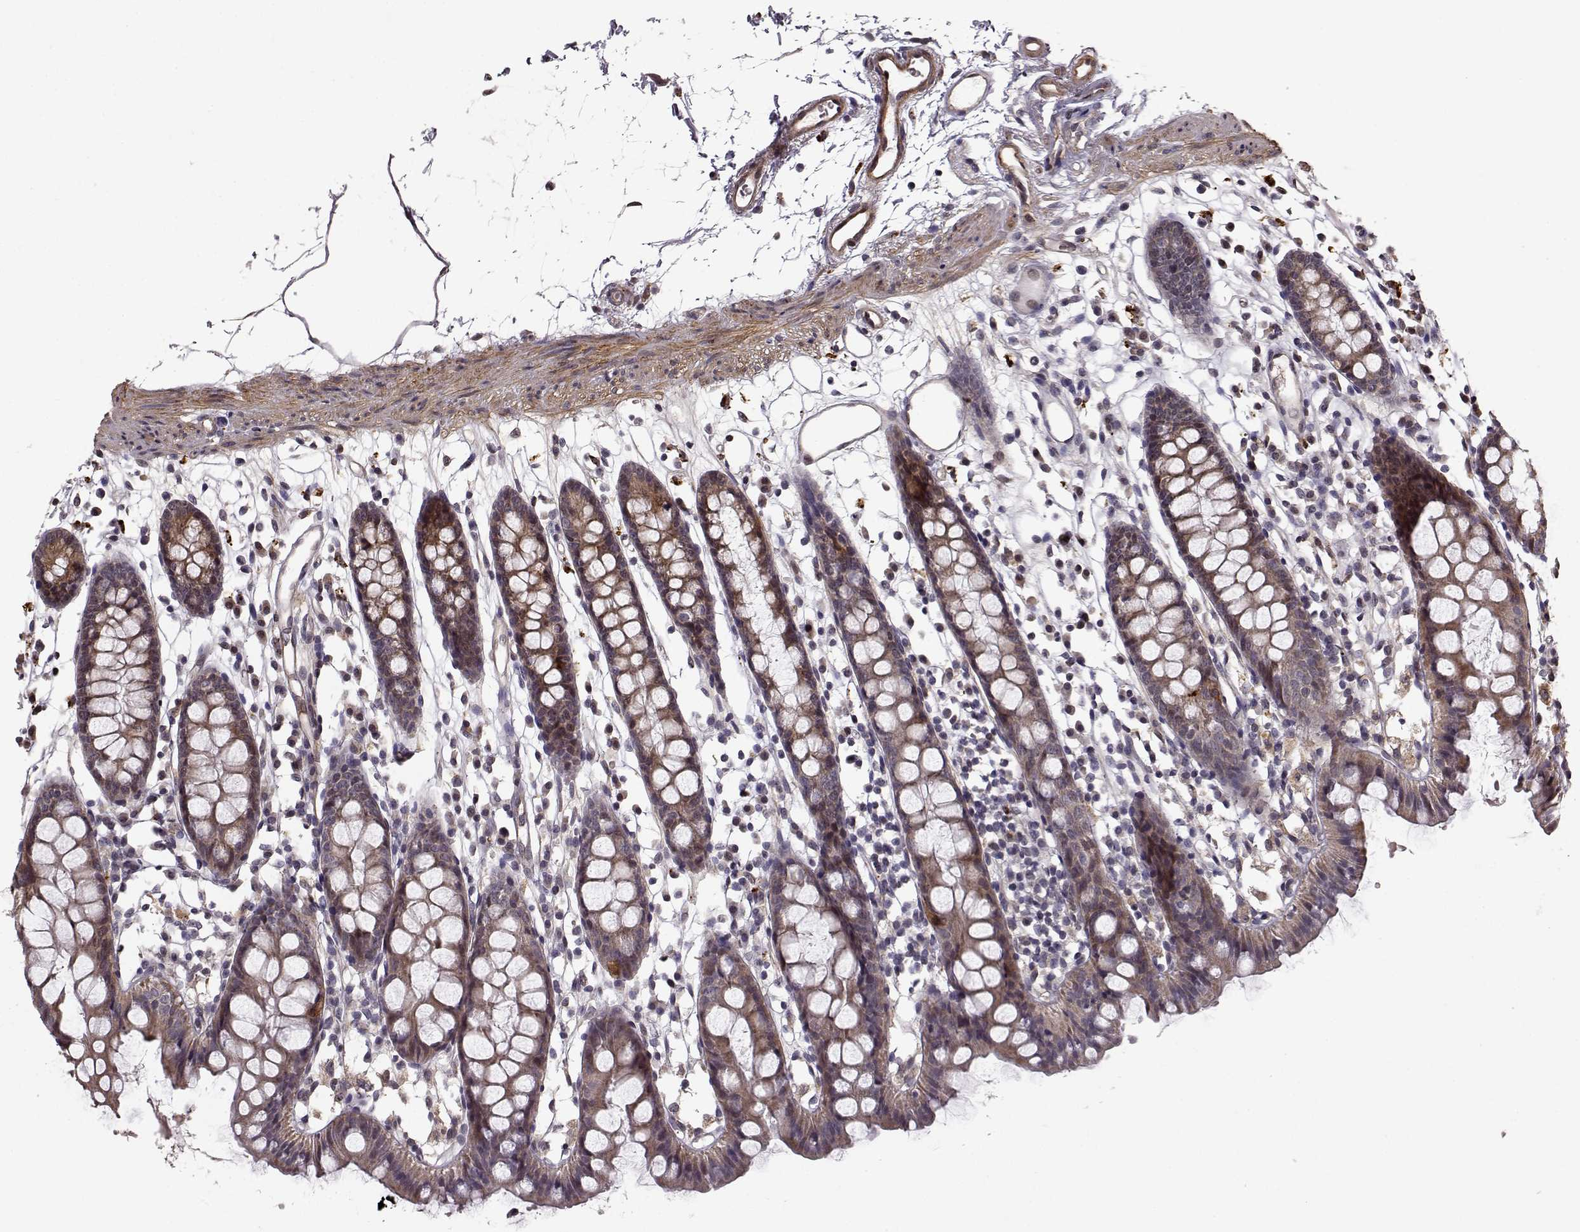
{"staining": {"intensity": "weak", "quantity": ">75%", "location": "cytoplasmic/membranous"}, "tissue": "colon", "cell_type": "Endothelial cells", "image_type": "normal", "snomed": [{"axis": "morphology", "description": "Normal tissue, NOS"}, {"axis": "topography", "description": "Colon"}], "caption": "Immunohistochemistry (IHC) image of normal colon stained for a protein (brown), which exhibits low levels of weak cytoplasmic/membranous positivity in about >75% of endothelial cells.", "gene": "BACH2", "patient": {"sex": "male", "age": 47}}